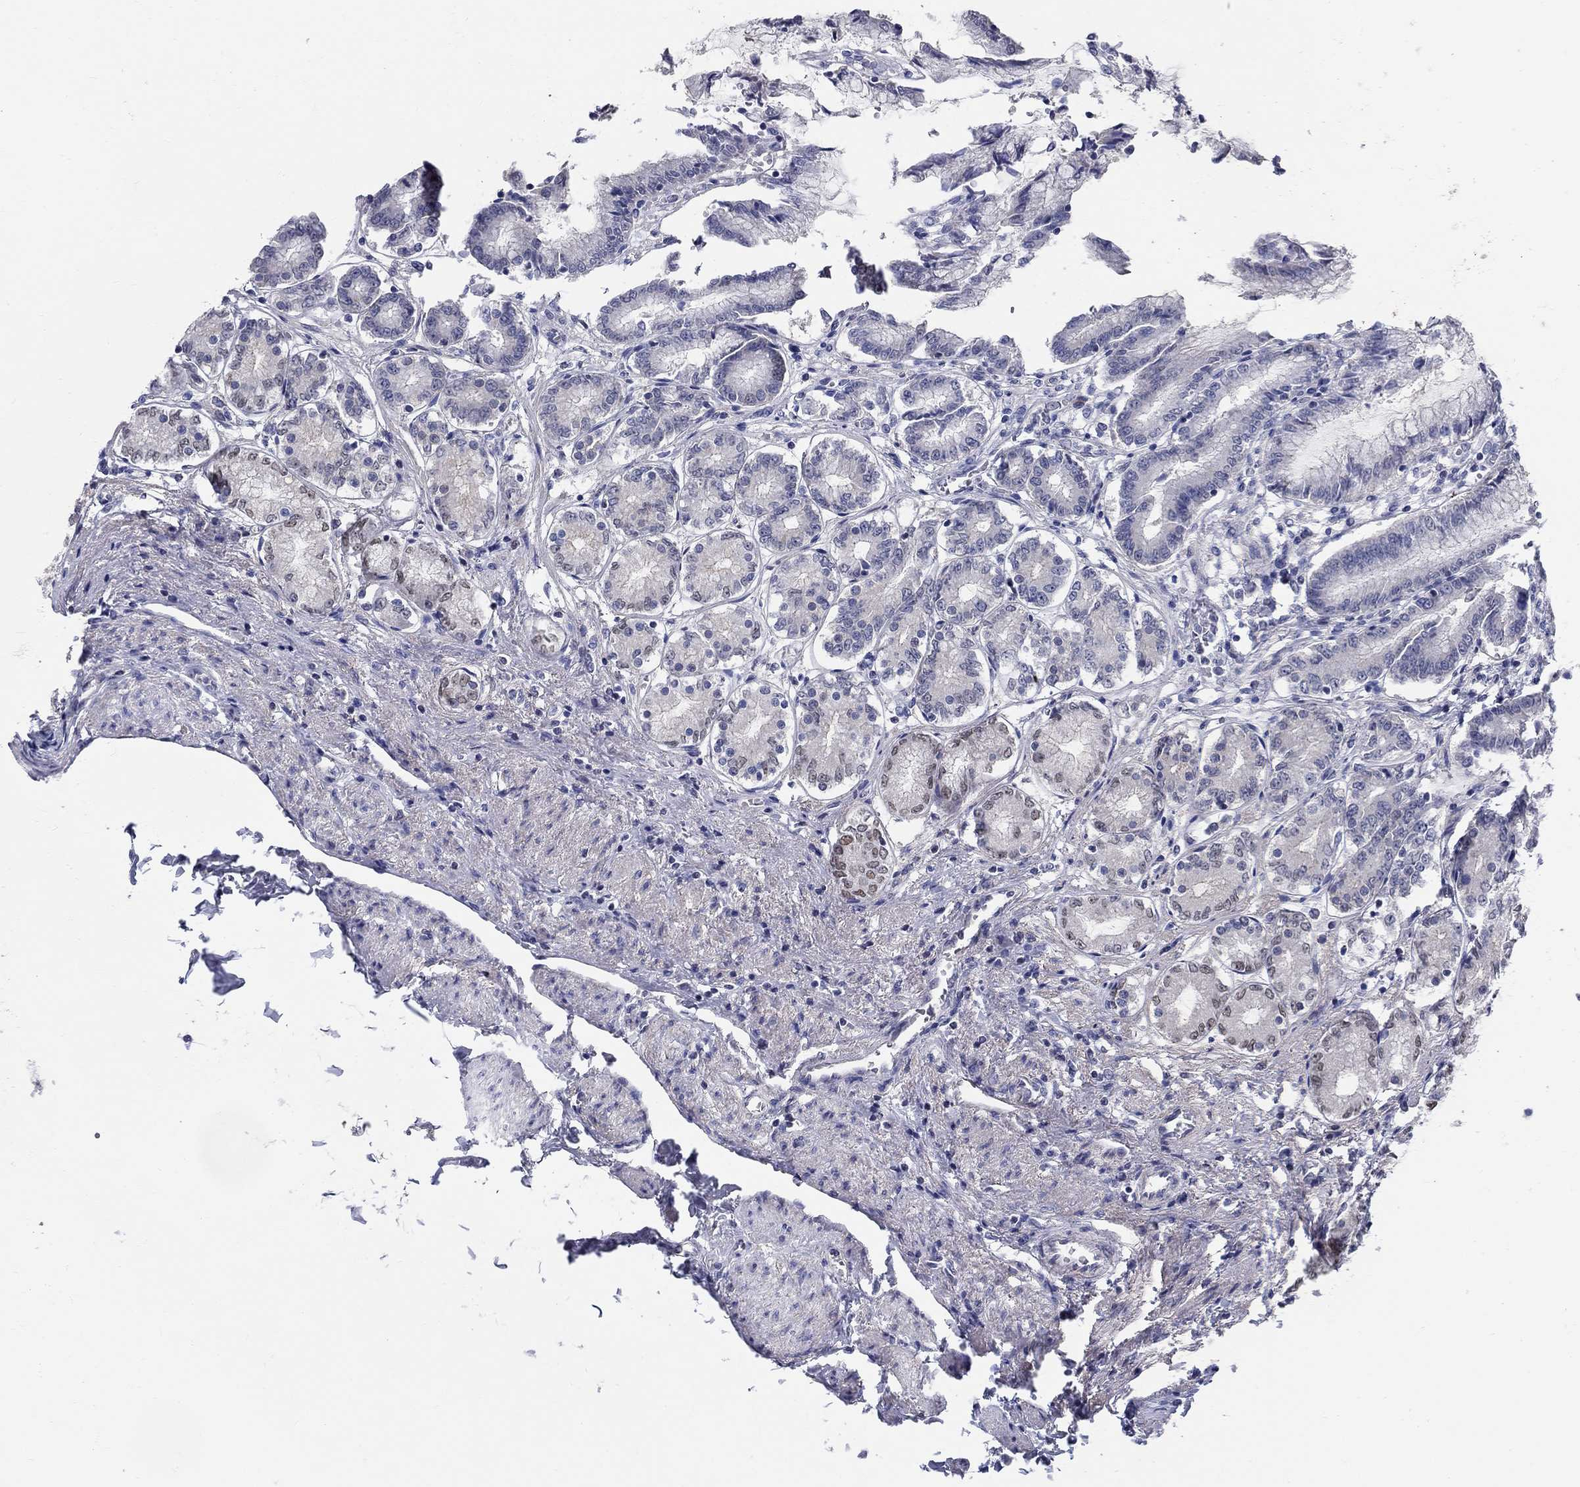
{"staining": {"intensity": "moderate", "quantity": "<25%", "location": "nuclear"}, "tissue": "stomach", "cell_type": "Glandular cells", "image_type": "normal", "snomed": [{"axis": "morphology", "description": "Normal tissue, NOS"}, {"axis": "topography", "description": "Stomach"}], "caption": "Immunohistochemistry (DAB (3,3'-diaminobenzidine)) staining of unremarkable human stomach shows moderate nuclear protein expression in about <25% of glandular cells.", "gene": "C16orf46", "patient": {"sex": "female", "age": 65}}